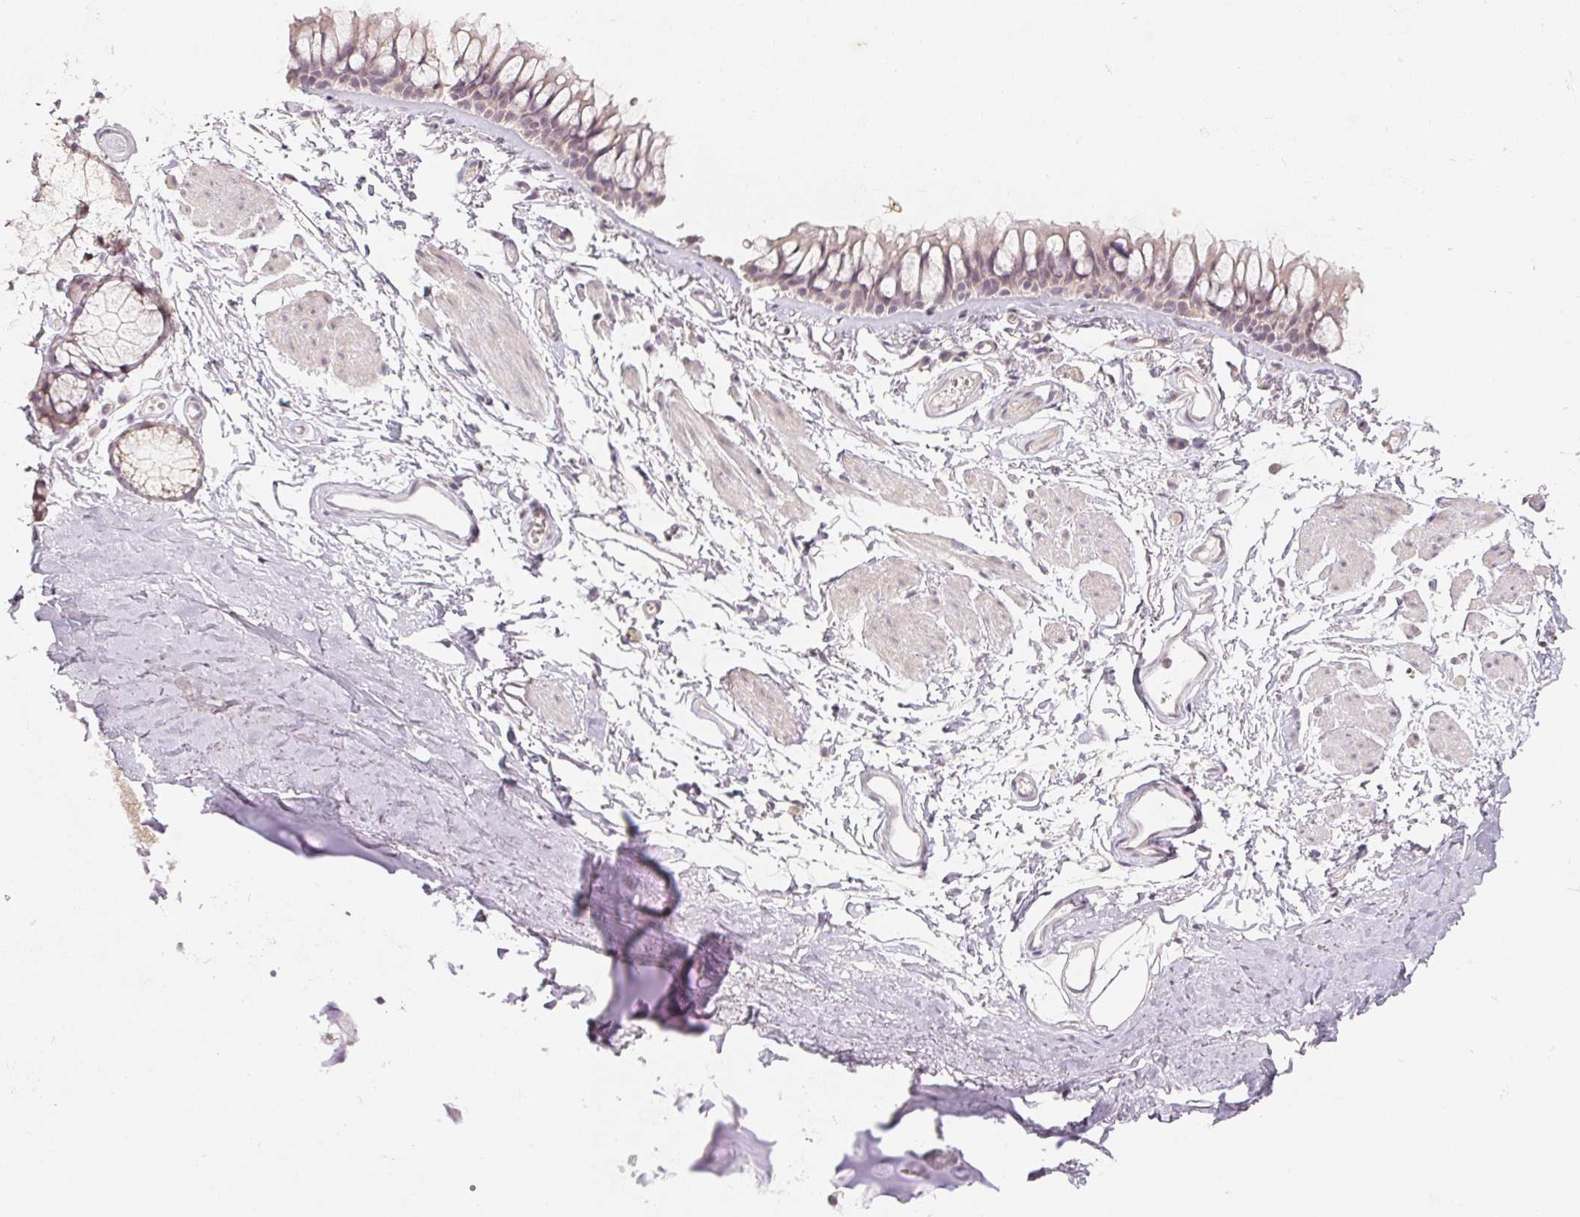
{"staining": {"intensity": "weak", "quantity": "<25%", "location": "cytoplasmic/membranous"}, "tissue": "adipose tissue", "cell_type": "Adipocytes", "image_type": "normal", "snomed": [{"axis": "morphology", "description": "Normal tissue, NOS"}, {"axis": "topography", "description": "Cartilage tissue"}, {"axis": "topography", "description": "Bronchus"}], "caption": "A high-resolution histopathology image shows immunohistochemistry staining of unremarkable adipose tissue, which displays no significant expression in adipocytes. (IHC, brightfield microscopy, high magnification).", "gene": "SOAT1", "patient": {"sex": "female", "age": 79}}